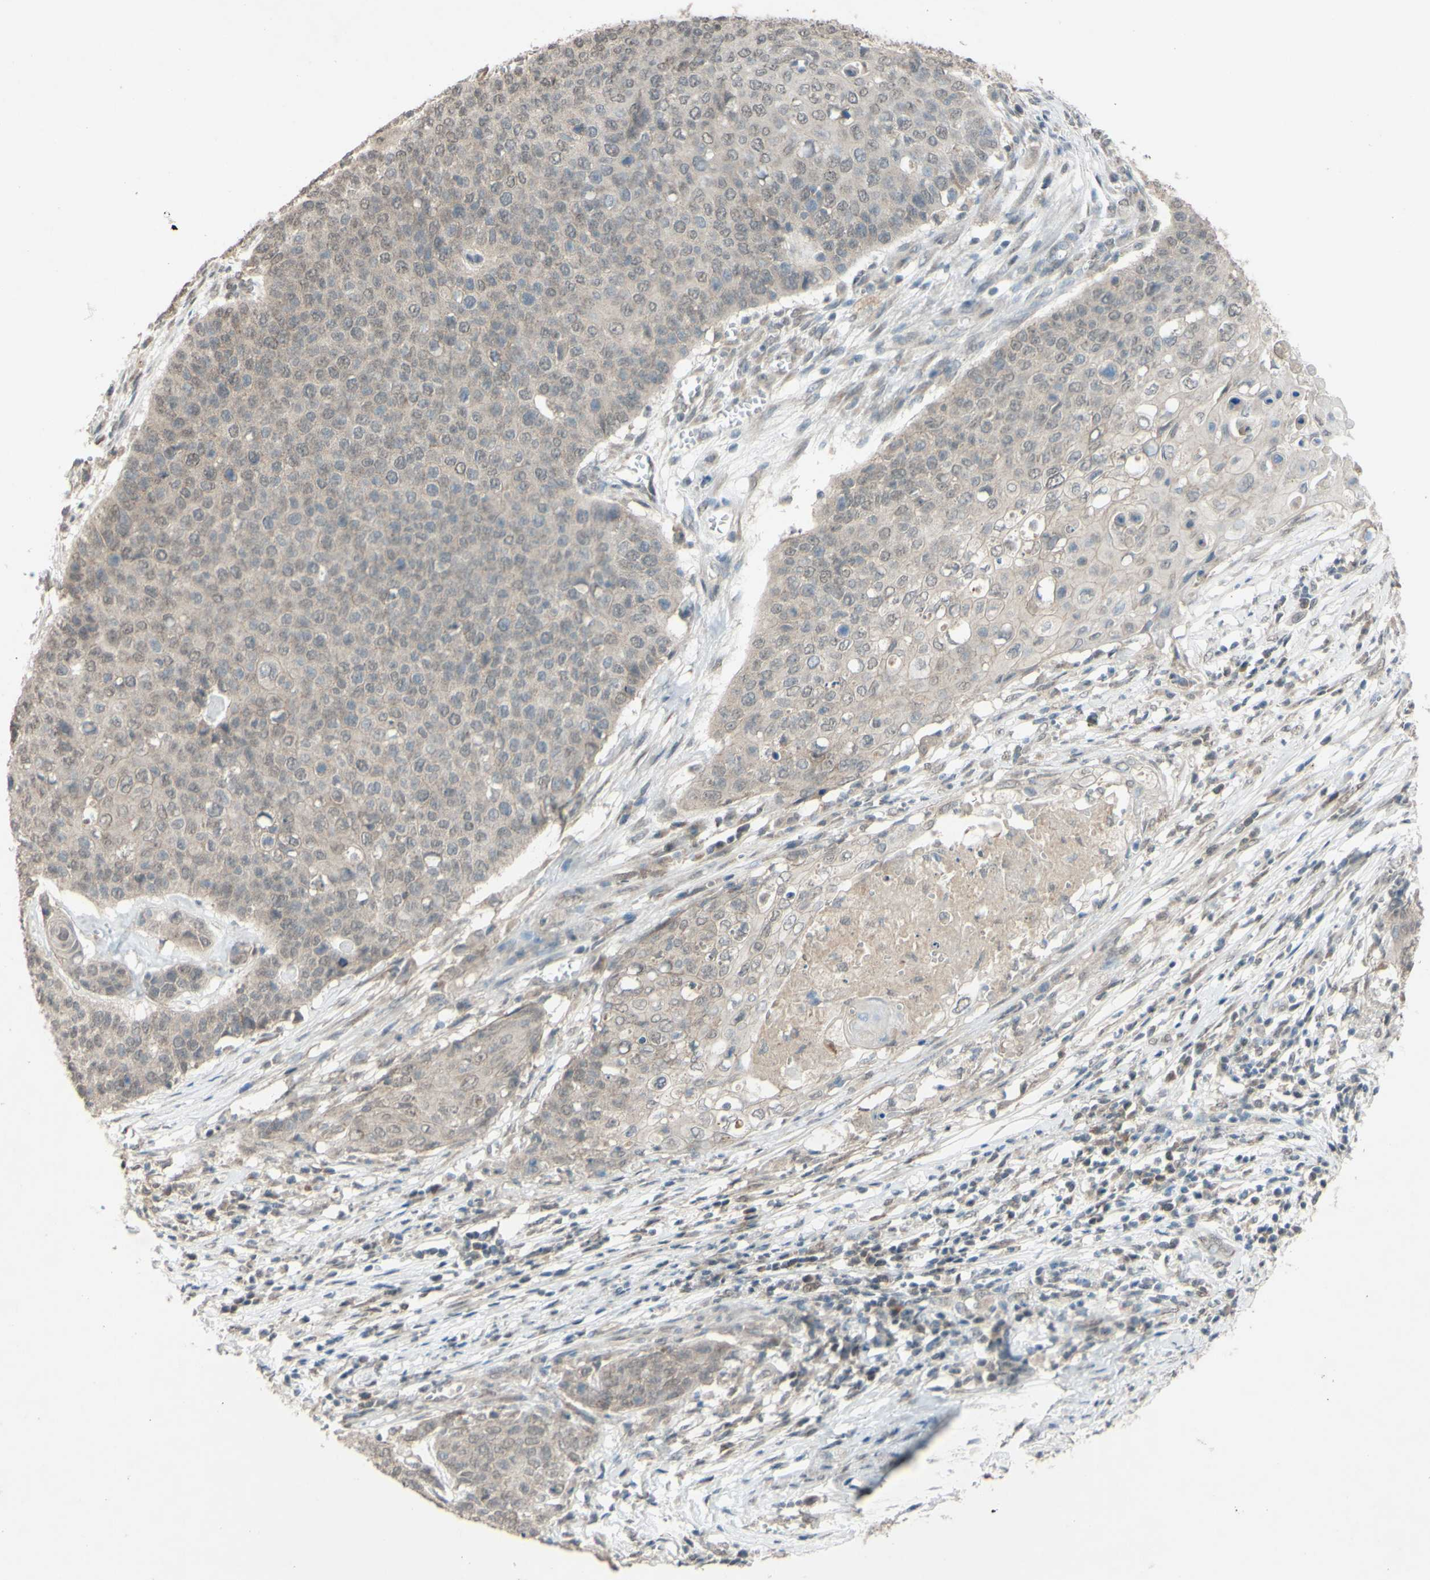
{"staining": {"intensity": "weak", "quantity": ">75%", "location": "cytoplasmic/membranous"}, "tissue": "cervical cancer", "cell_type": "Tumor cells", "image_type": "cancer", "snomed": [{"axis": "morphology", "description": "Squamous cell carcinoma, NOS"}, {"axis": "topography", "description": "Cervix"}], "caption": "The micrograph displays immunohistochemical staining of cervical cancer. There is weak cytoplasmic/membranous expression is appreciated in approximately >75% of tumor cells.", "gene": "CDCP1", "patient": {"sex": "female", "age": 39}}